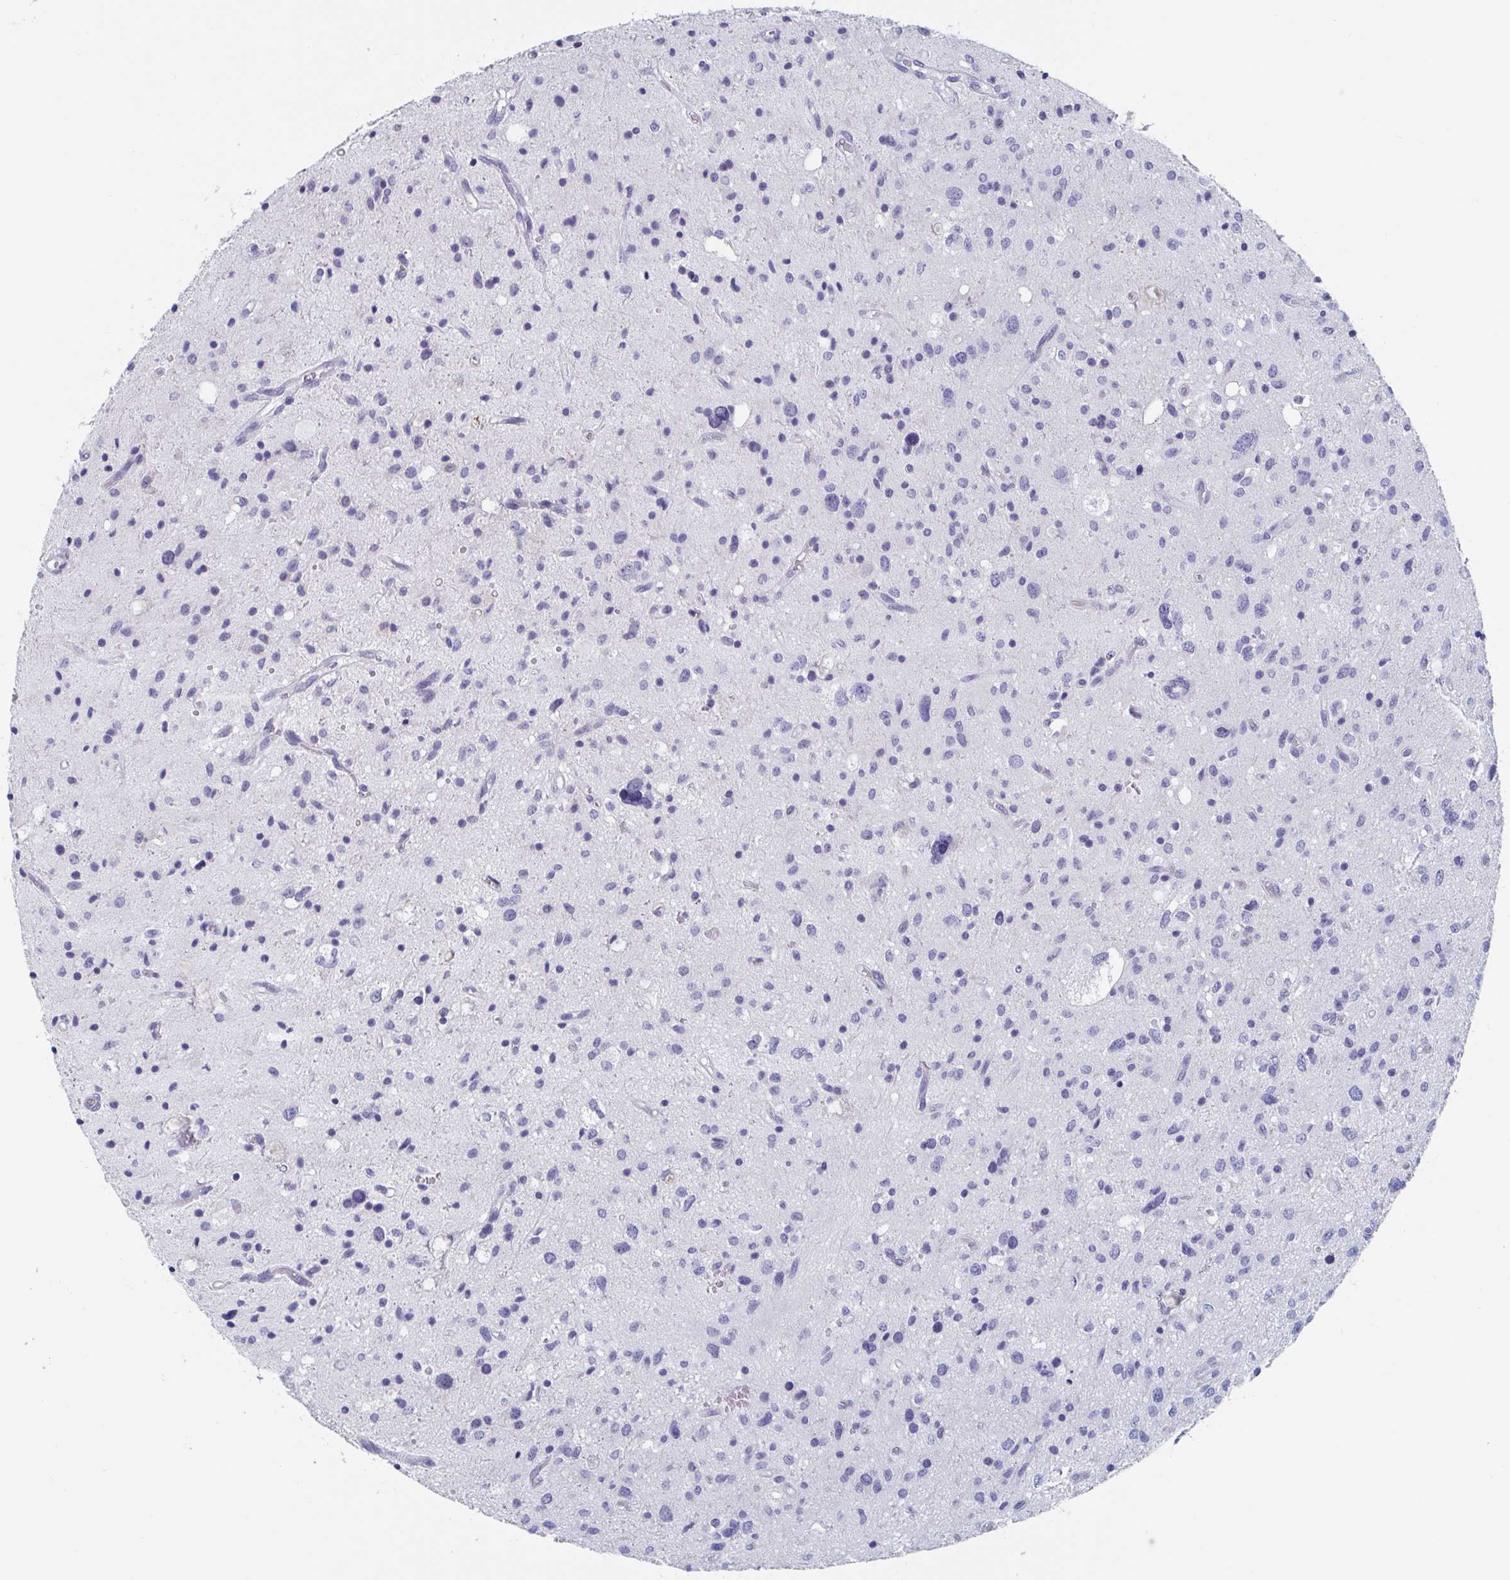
{"staining": {"intensity": "negative", "quantity": "none", "location": "none"}, "tissue": "glioma", "cell_type": "Tumor cells", "image_type": "cancer", "snomed": [{"axis": "morphology", "description": "Glioma, malignant, Low grade"}, {"axis": "topography", "description": "Brain"}], "caption": "There is no significant staining in tumor cells of low-grade glioma (malignant).", "gene": "DPEP3", "patient": {"sex": "female", "age": 58}}